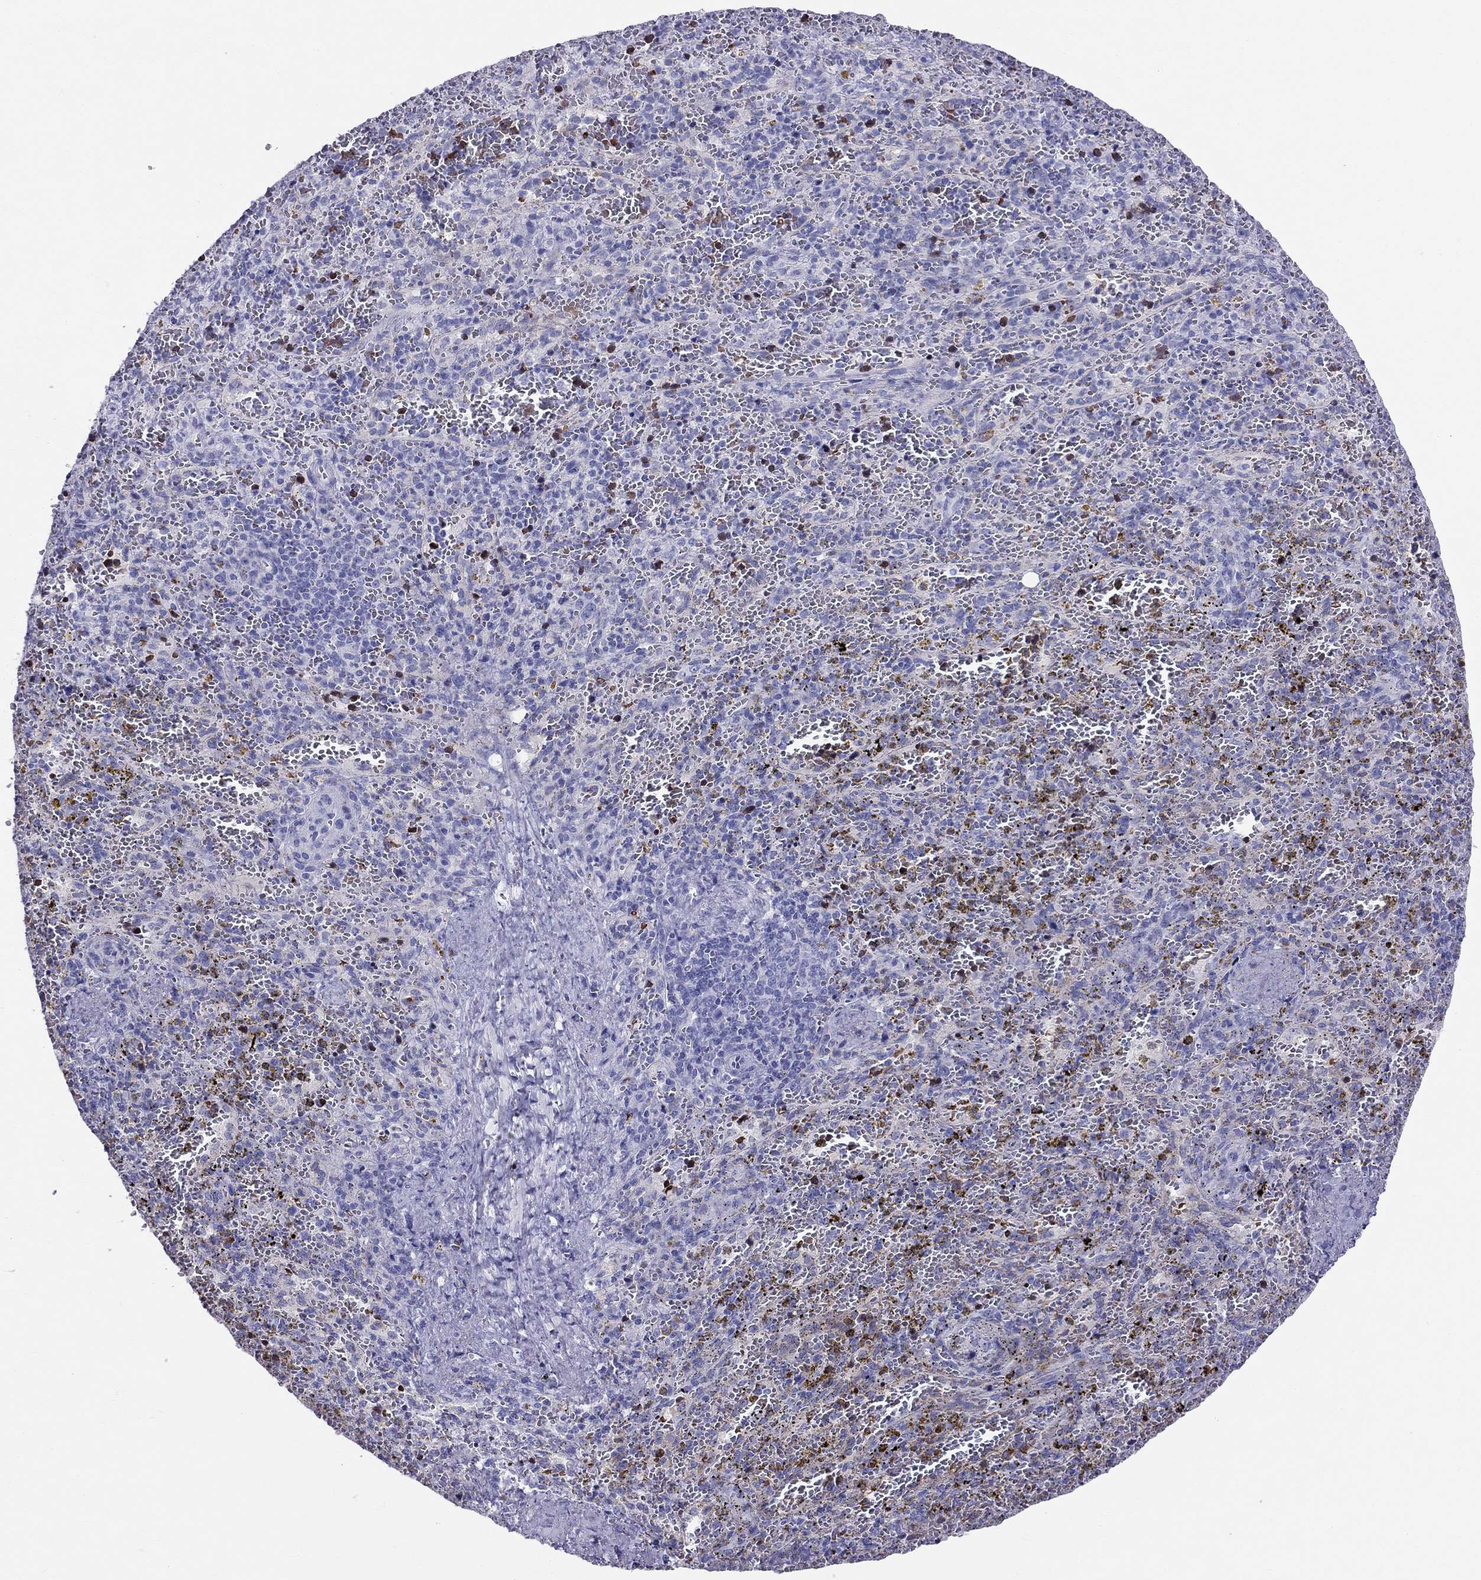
{"staining": {"intensity": "negative", "quantity": "none", "location": "none"}, "tissue": "spleen", "cell_type": "Cells in red pulp", "image_type": "normal", "snomed": [{"axis": "morphology", "description": "Normal tissue, NOS"}, {"axis": "topography", "description": "Spleen"}], "caption": "Human spleen stained for a protein using immunohistochemistry (IHC) shows no positivity in cells in red pulp.", "gene": "DNAAF6", "patient": {"sex": "female", "age": 50}}